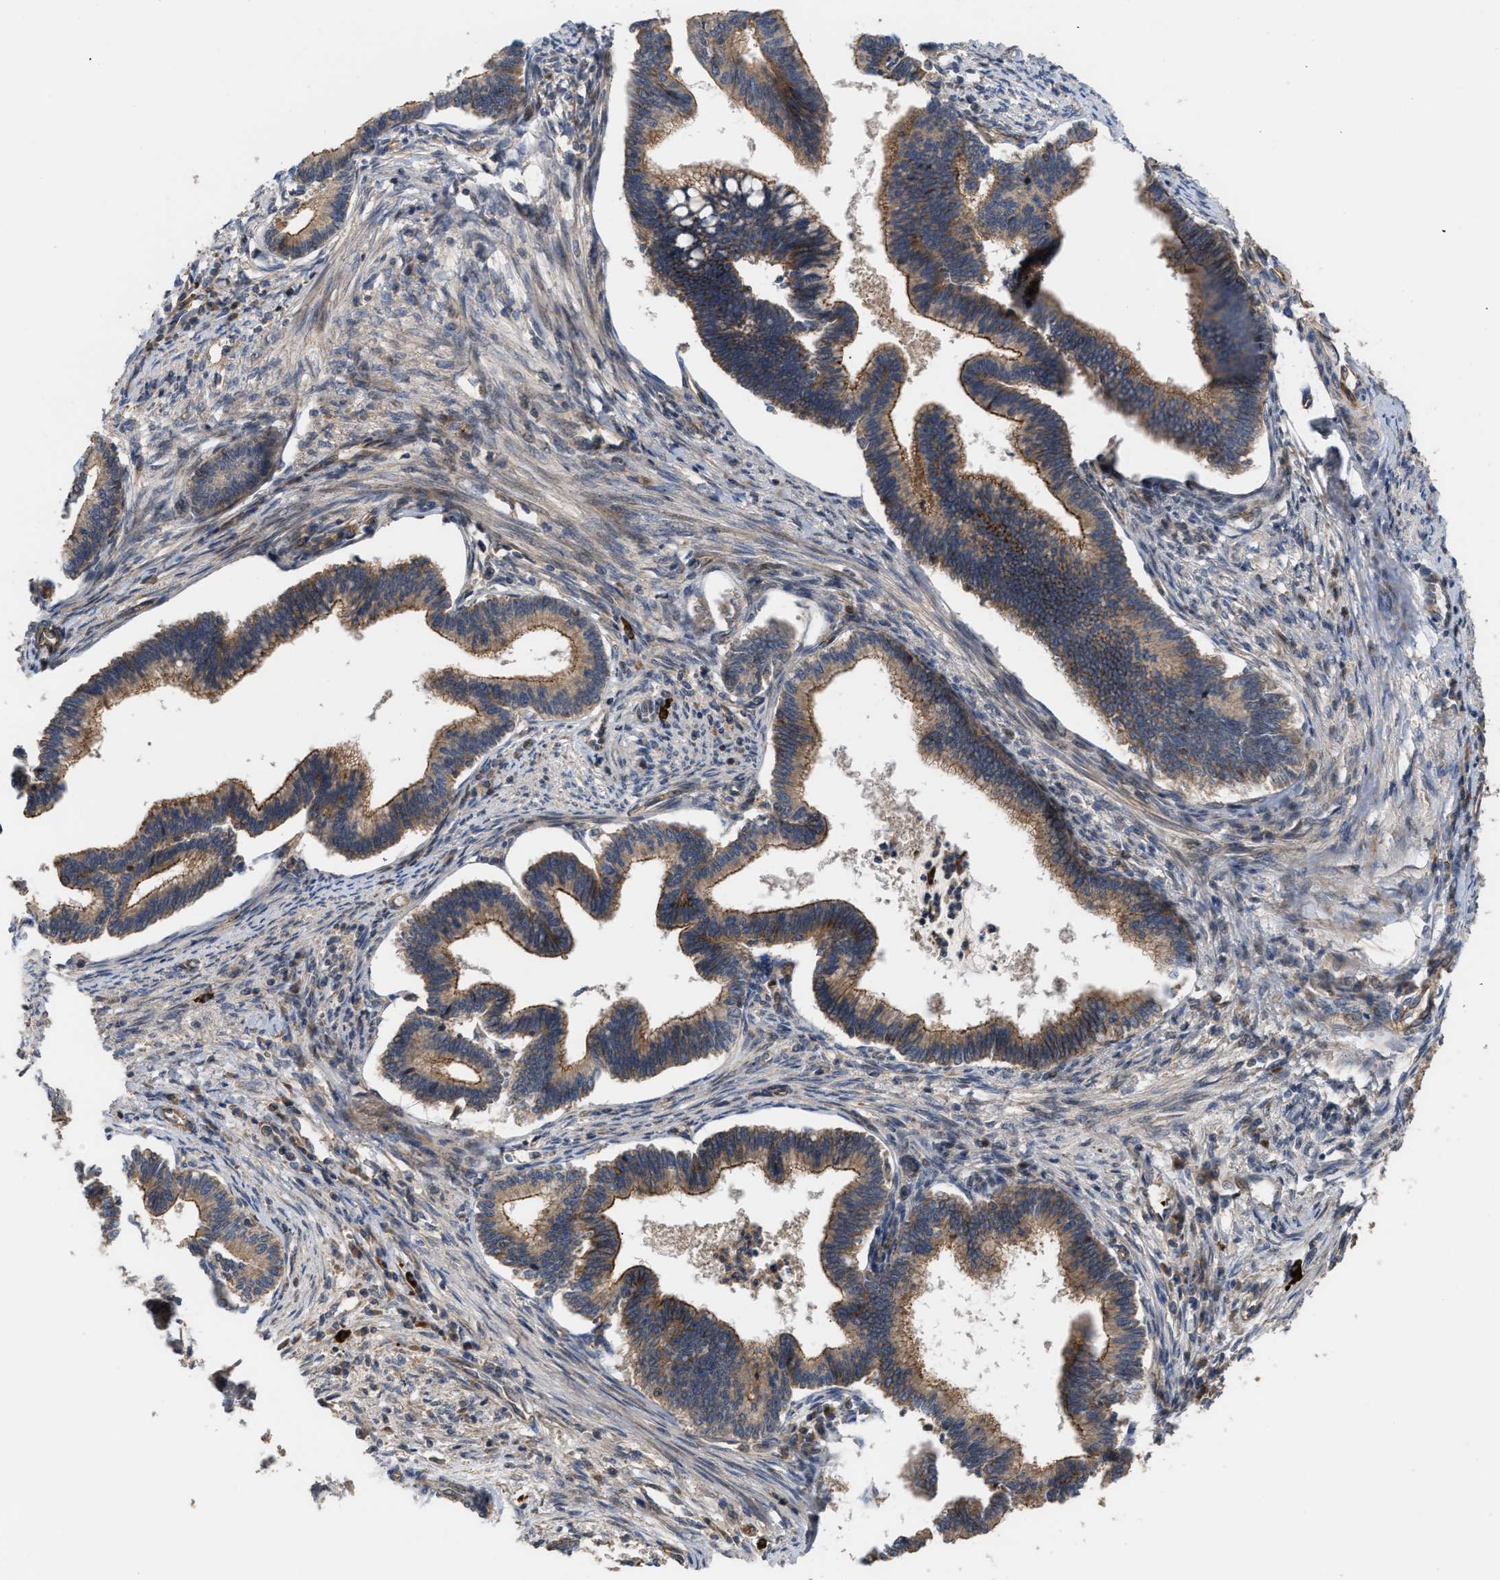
{"staining": {"intensity": "moderate", "quantity": ">75%", "location": "cytoplasmic/membranous"}, "tissue": "cervical cancer", "cell_type": "Tumor cells", "image_type": "cancer", "snomed": [{"axis": "morphology", "description": "Adenocarcinoma, NOS"}, {"axis": "topography", "description": "Cervix"}], "caption": "A brown stain shows moderate cytoplasmic/membranous positivity of a protein in human cervical cancer tumor cells.", "gene": "STAU1", "patient": {"sex": "female", "age": 36}}